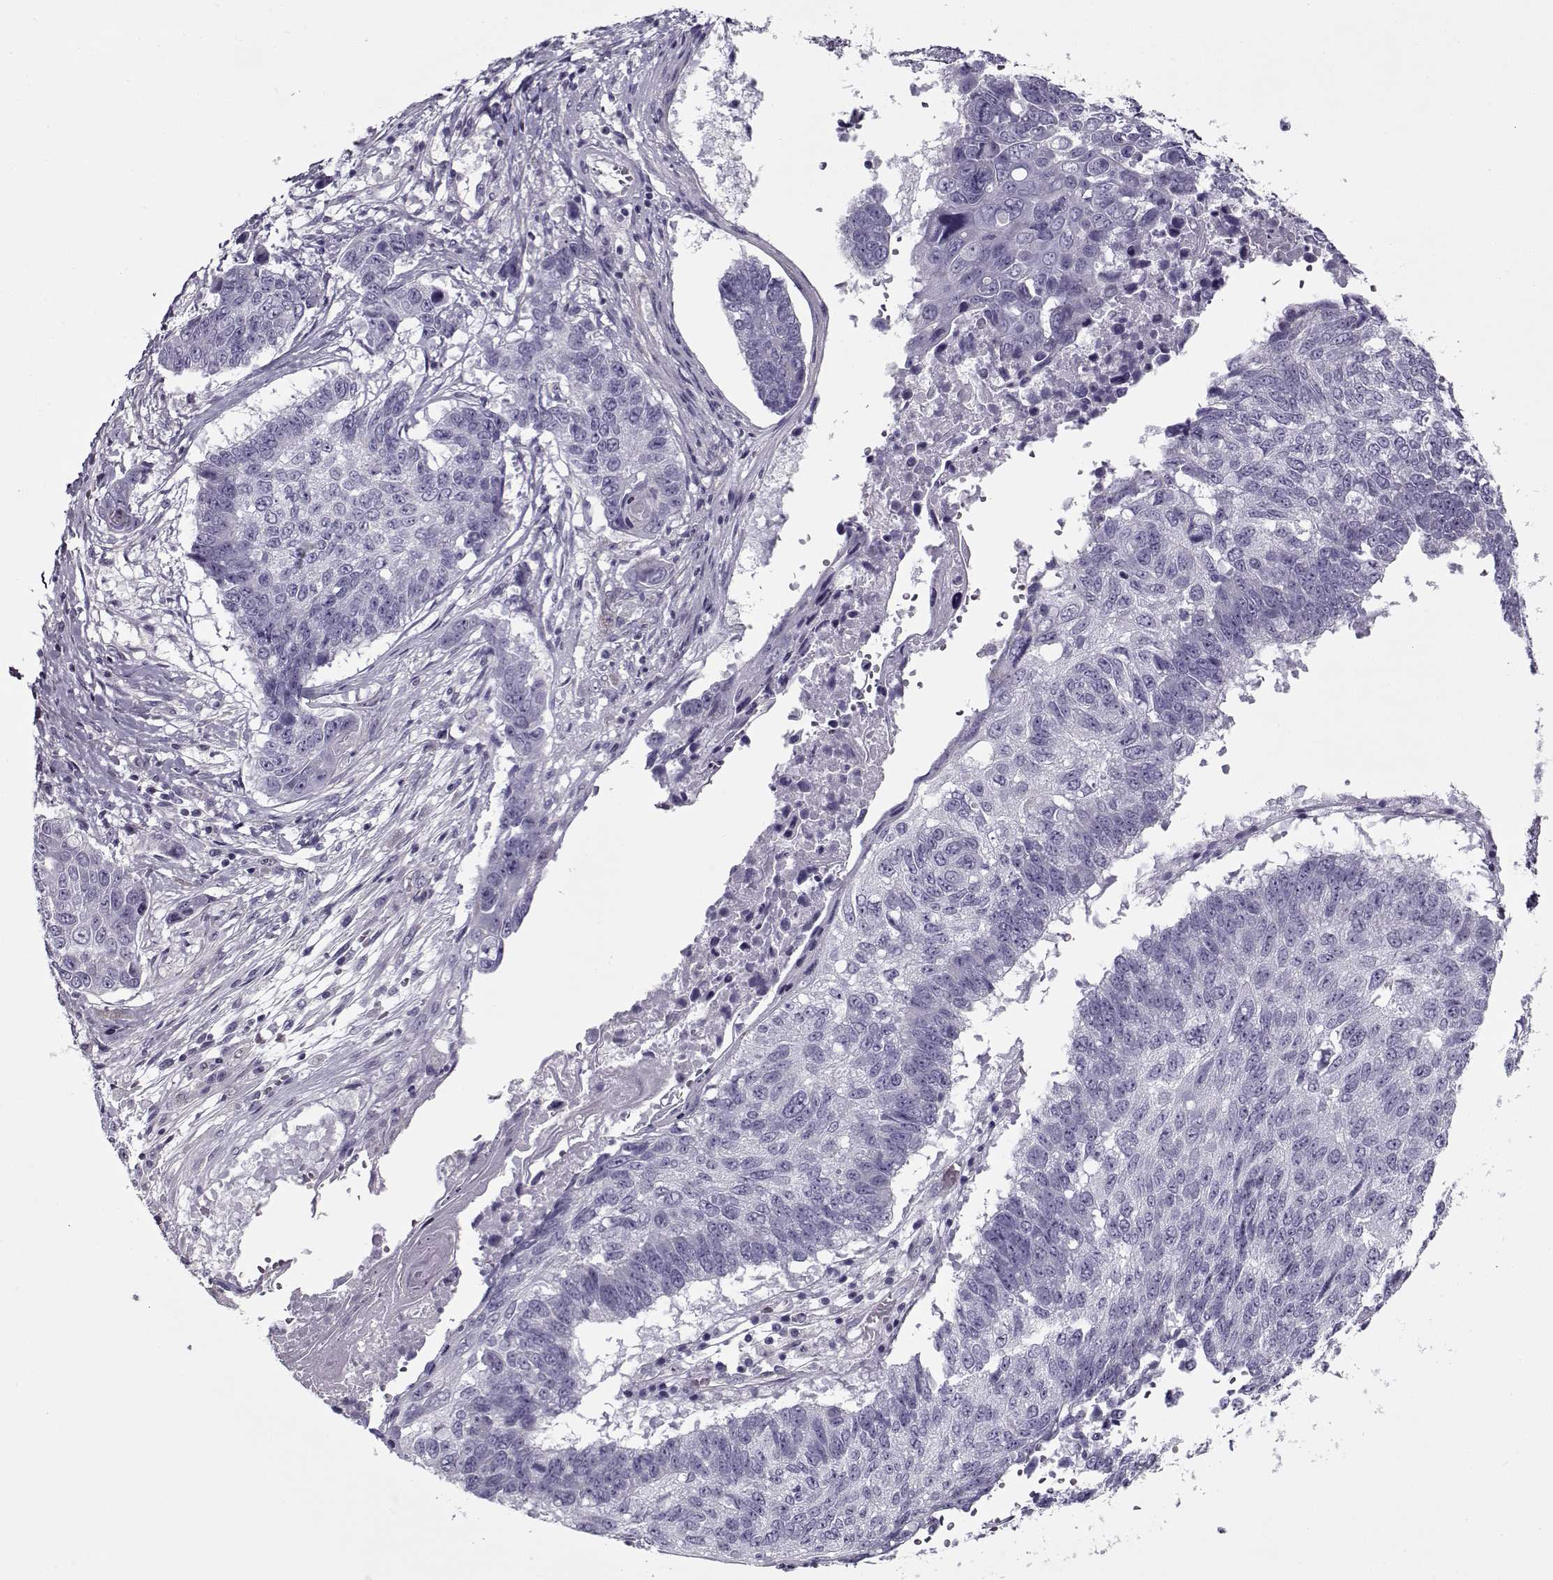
{"staining": {"intensity": "negative", "quantity": "none", "location": "none"}, "tissue": "lung cancer", "cell_type": "Tumor cells", "image_type": "cancer", "snomed": [{"axis": "morphology", "description": "Squamous cell carcinoma, NOS"}, {"axis": "topography", "description": "Lung"}], "caption": "Immunohistochemical staining of human lung cancer shows no significant staining in tumor cells.", "gene": "PP2D1", "patient": {"sex": "male", "age": 73}}